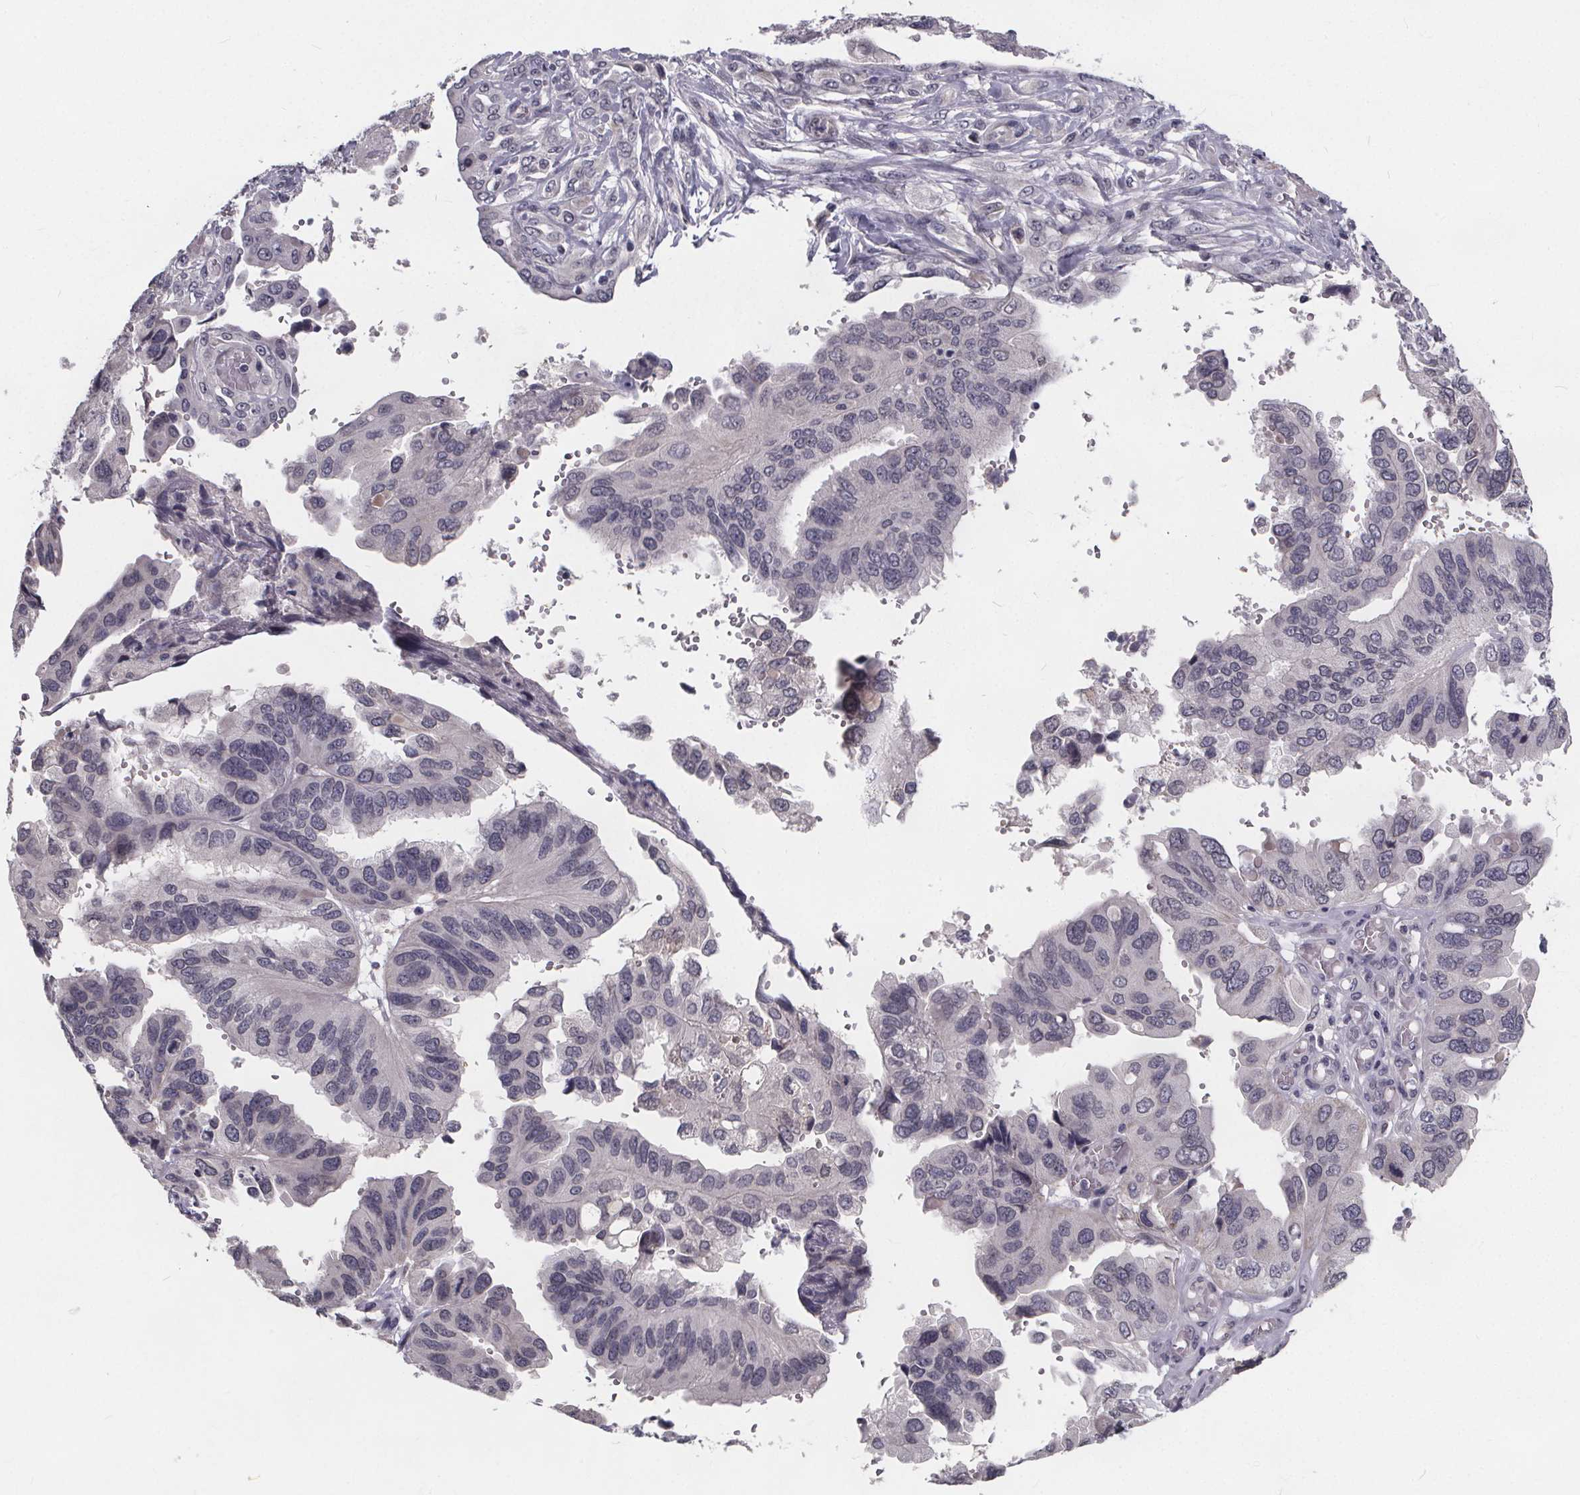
{"staining": {"intensity": "negative", "quantity": "none", "location": "none"}, "tissue": "ovarian cancer", "cell_type": "Tumor cells", "image_type": "cancer", "snomed": [{"axis": "morphology", "description": "Cystadenocarcinoma, serous, NOS"}, {"axis": "topography", "description": "Ovary"}], "caption": "Tumor cells are negative for brown protein staining in serous cystadenocarcinoma (ovarian).", "gene": "FAM181B", "patient": {"sex": "female", "age": 79}}